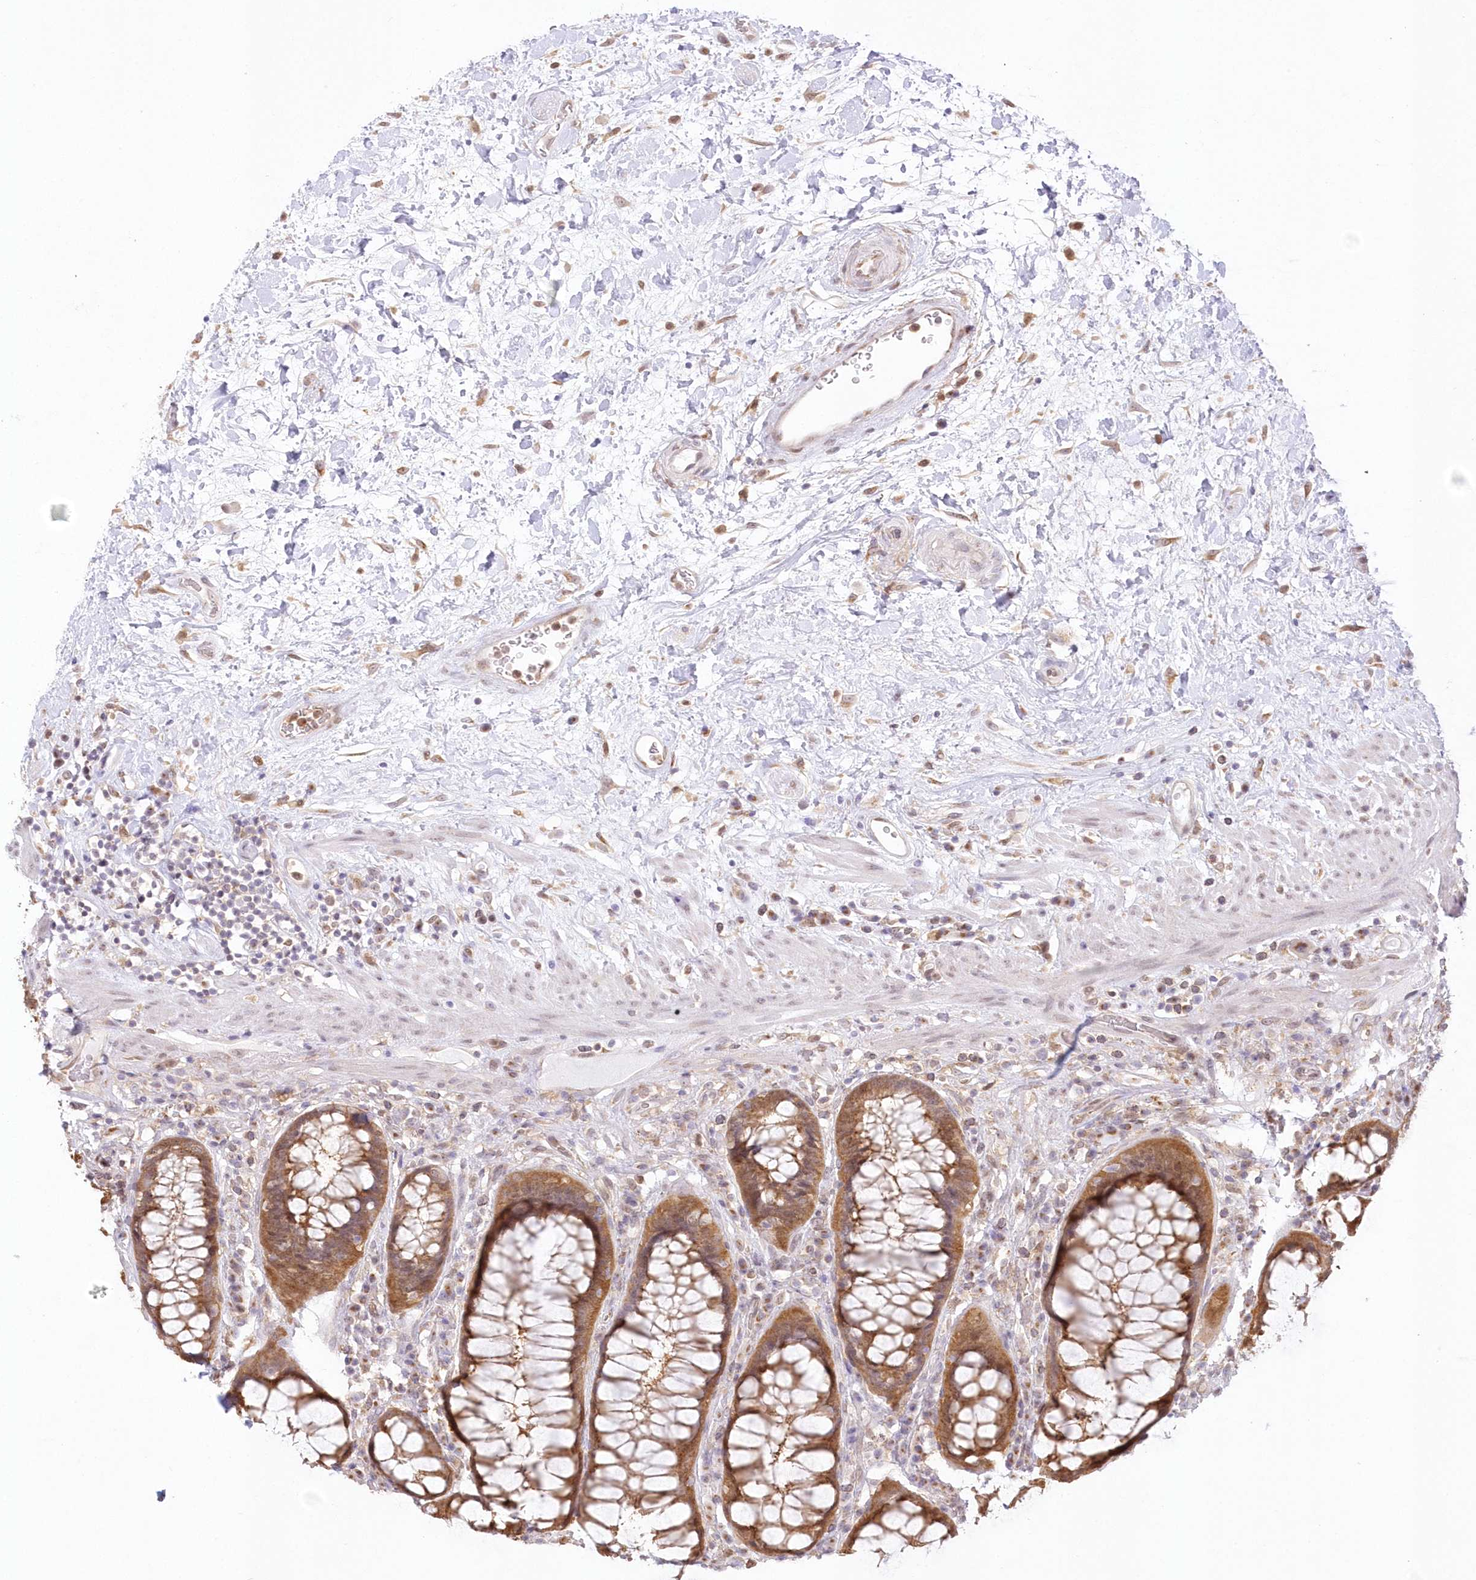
{"staining": {"intensity": "moderate", "quantity": ">75%", "location": "cytoplasmic/membranous"}, "tissue": "rectum", "cell_type": "Glandular cells", "image_type": "normal", "snomed": [{"axis": "morphology", "description": "Normal tissue, NOS"}, {"axis": "topography", "description": "Rectum"}], "caption": "Immunohistochemical staining of normal human rectum shows moderate cytoplasmic/membranous protein staining in approximately >75% of glandular cells. The staining was performed using DAB (3,3'-diaminobenzidine) to visualize the protein expression in brown, while the nuclei were stained in blue with hematoxylin (Magnification: 20x).", "gene": "RNPEP", "patient": {"sex": "male", "age": 64}}